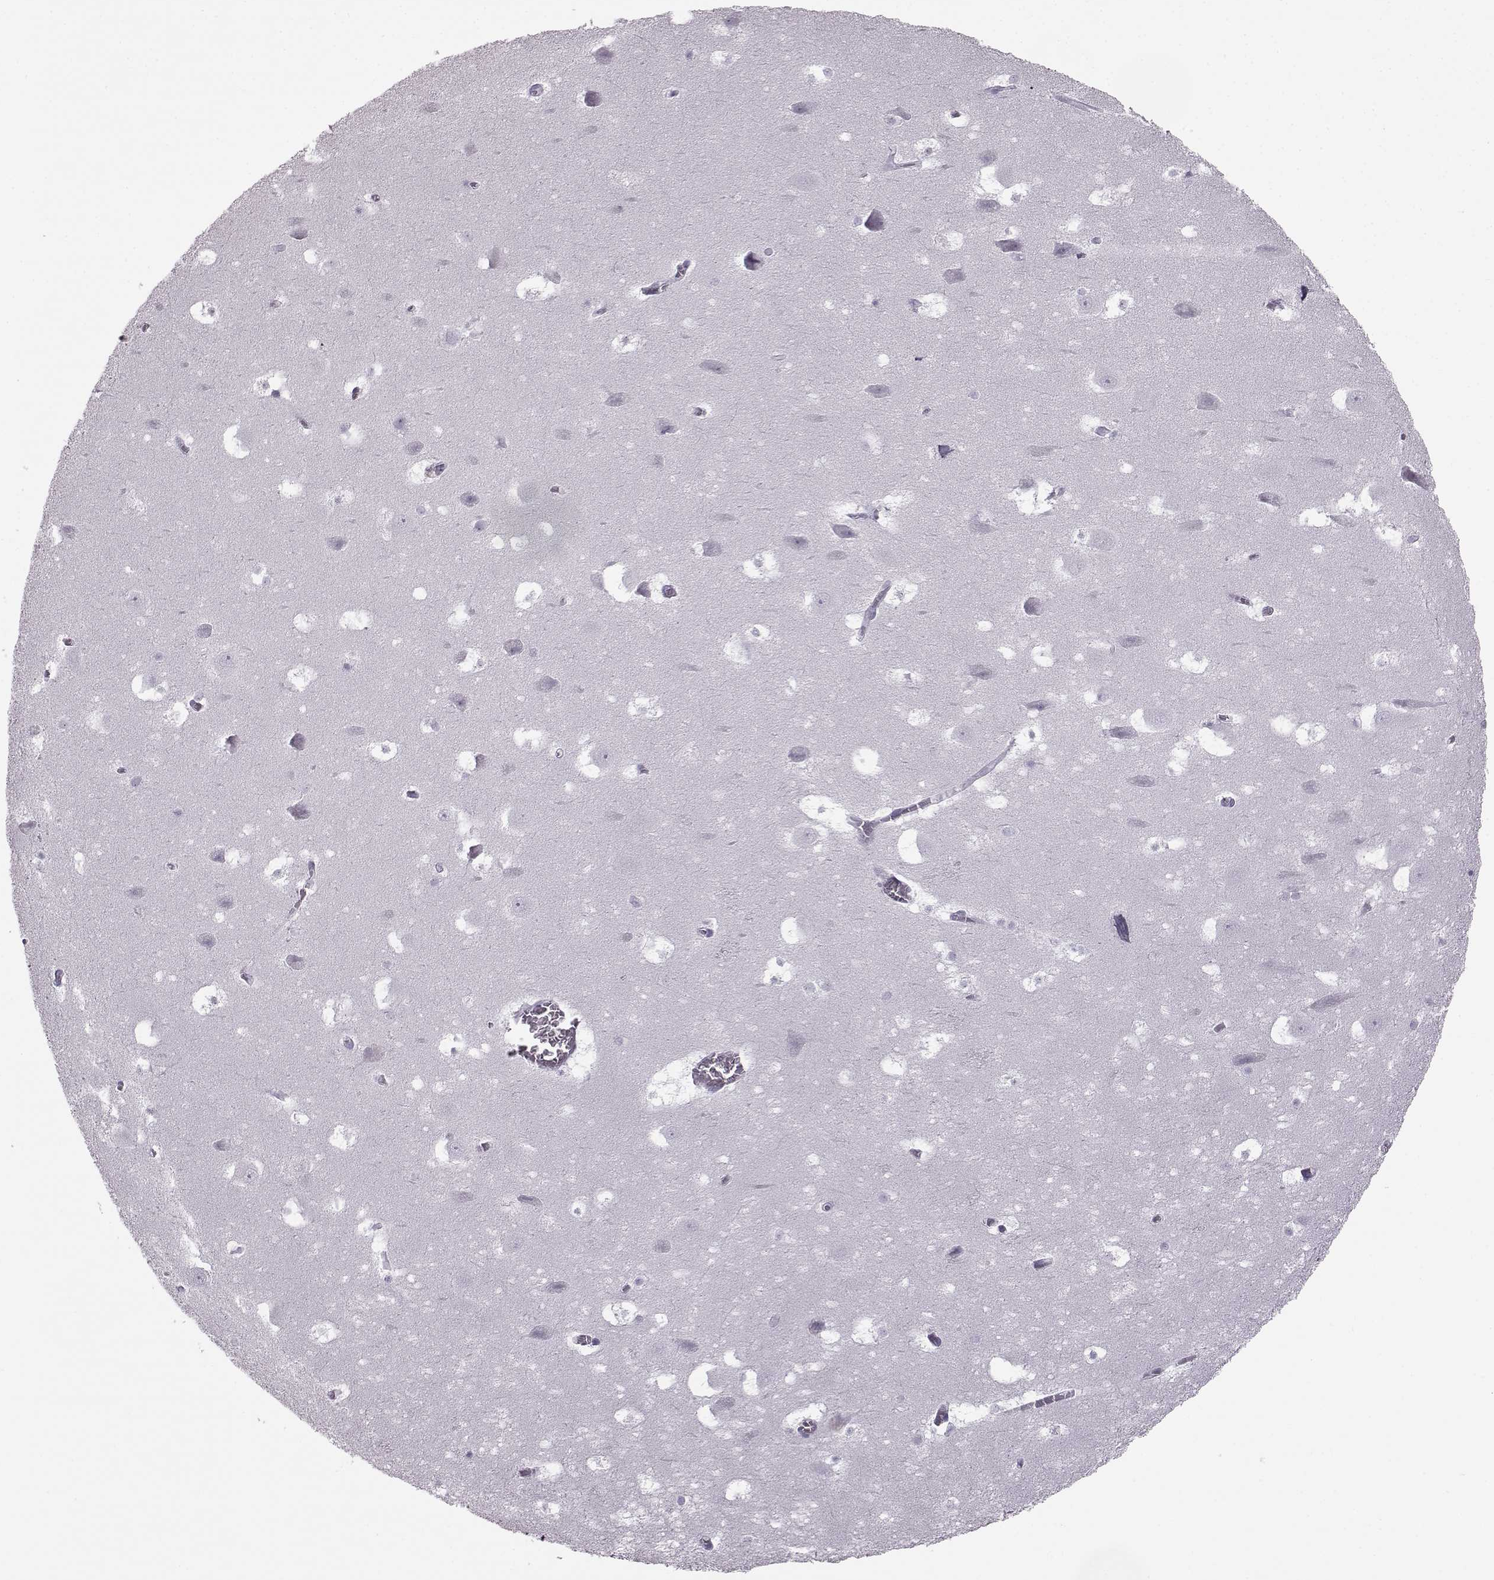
{"staining": {"intensity": "negative", "quantity": "none", "location": "none"}, "tissue": "hippocampus", "cell_type": "Glial cells", "image_type": "normal", "snomed": [{"axis": "morphology", "description": "Normal tissue, NOS"}, {"axis": "topography", "description": "Hippocampus"}], "caption": "This is a histopathology image of IHC staining of unremarkable hippocampus, which shows no expression in glial cells.", "gene": "JSRP1", "patient": {"sex": "male", "age": 45}}